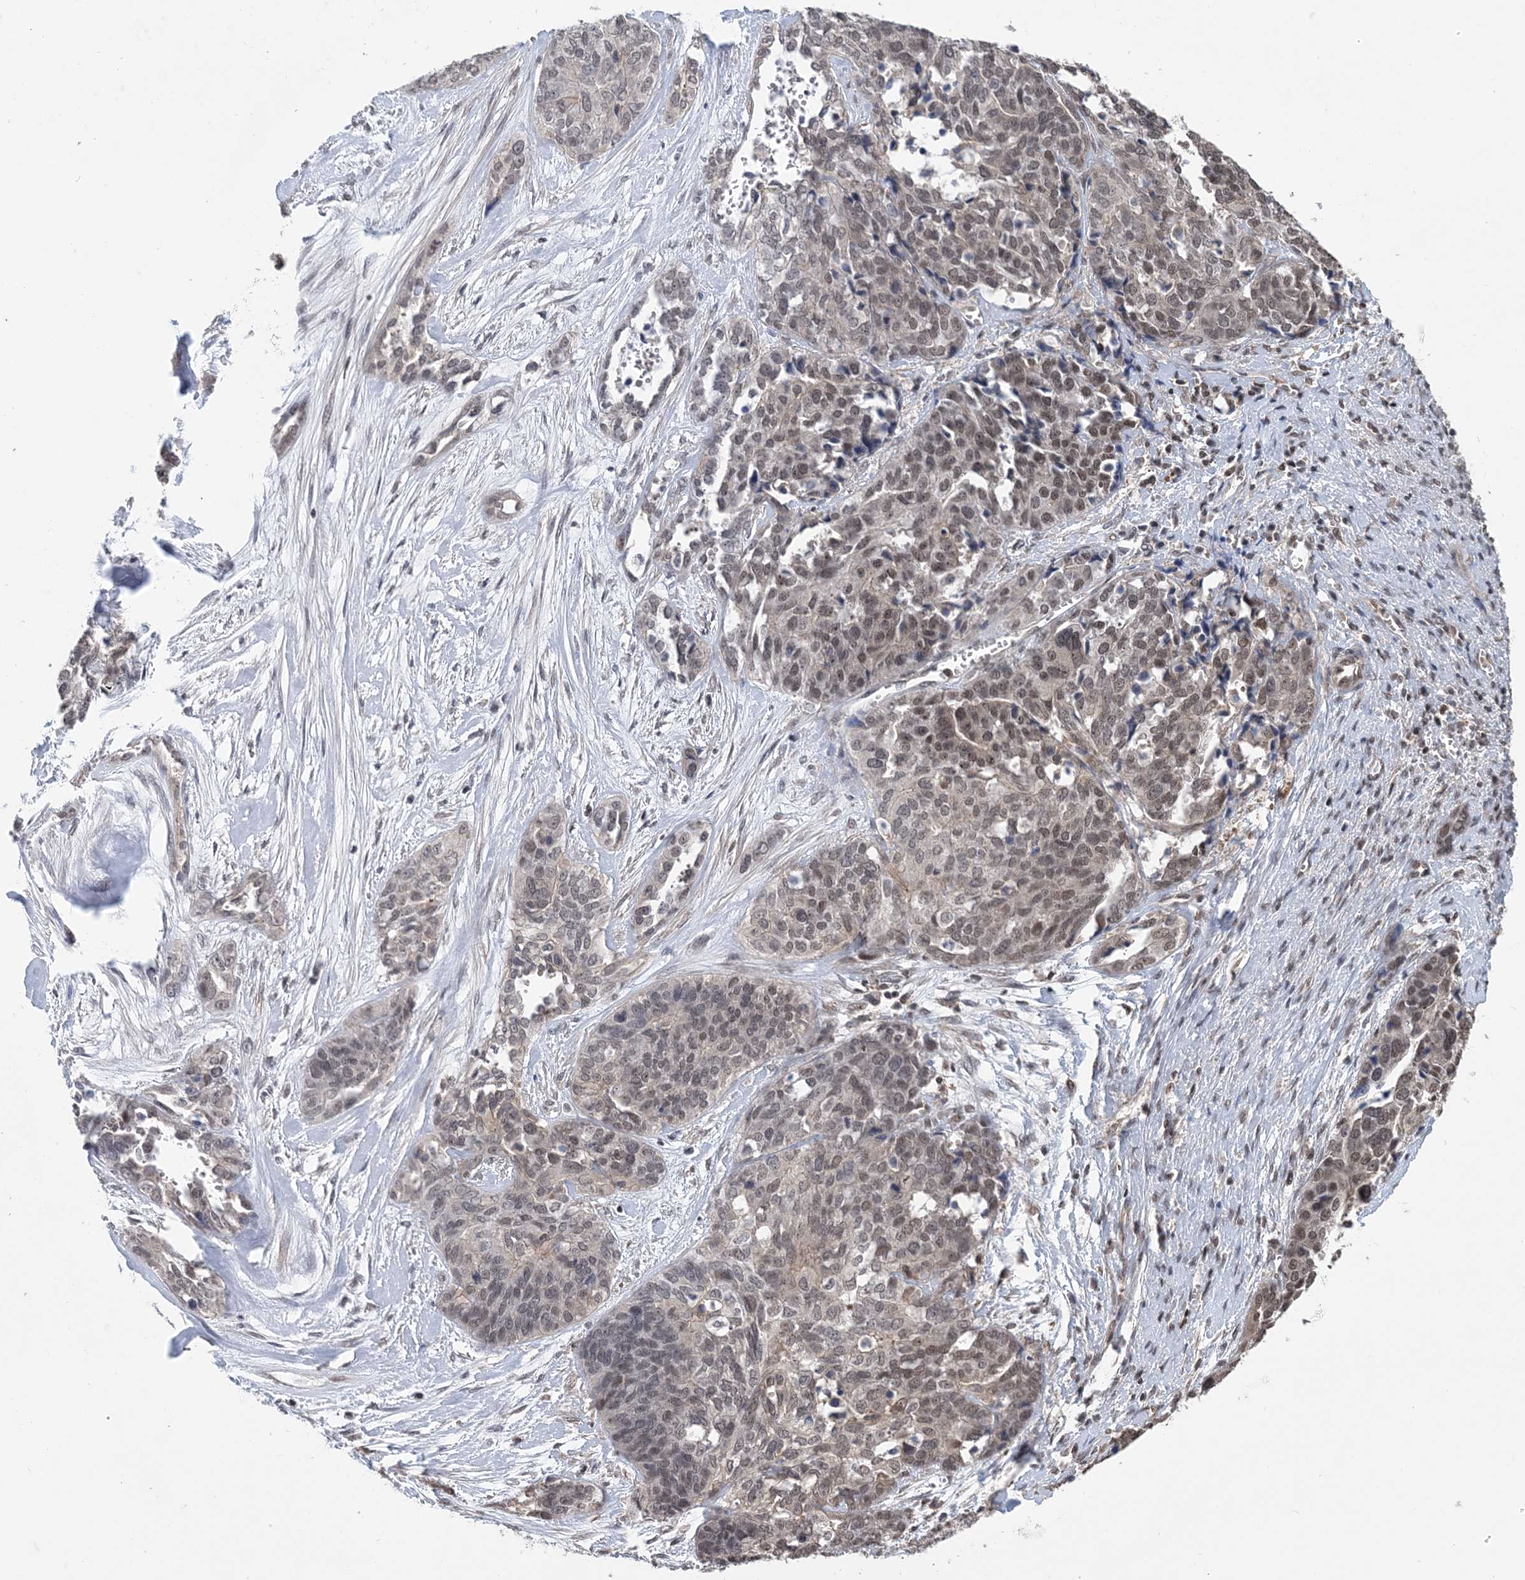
{"staining": {"intensity": "moderate", "quantity": ">75%", "location": "nuclear"}, "tissue": "ovarian cancer", "cell_type": "Tumor cells", "image_type": "cancer", "snomed": [{"axis": "morphology", "description": "Cystadenocarcinoma, serous, NOS"}, {"axis": "topography", "description": "Ovary"}], "caption": "Tumor cells exhibit moderate nuclear positivity in approximately >75% of cells in ovarian serous cystadenocarcinoma. The protein of interest is shown in brown color, while the nuclei are stained blue.", "gene": "CCDC152", "patient": {"sex": "female", "age": 44}}